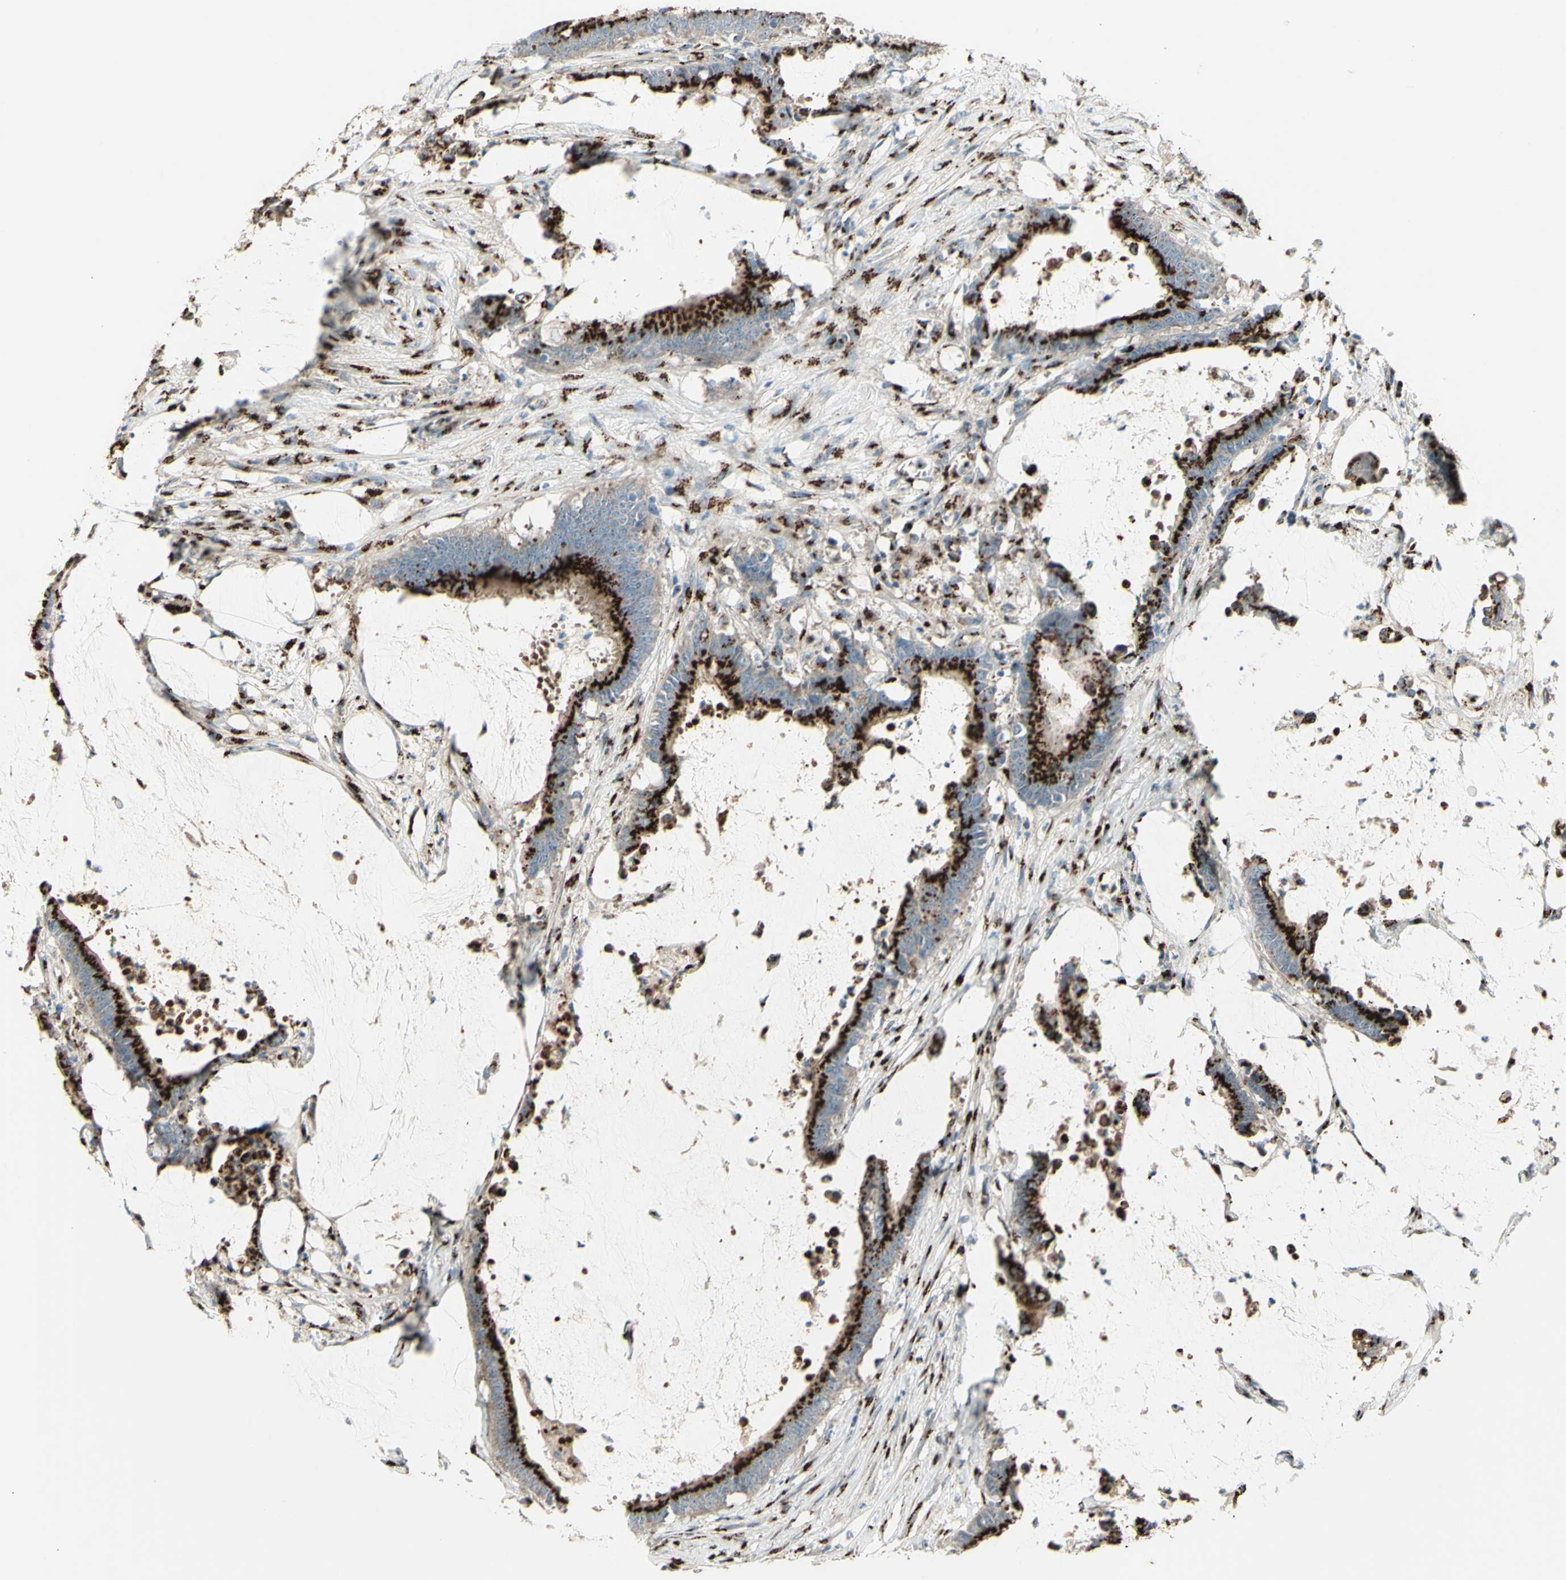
{"staining": {"intensity": "strong", "quantity": ">75%", "location": "cytoplasmic/membranous"}, "tissue": "colorectal cancer", "cell_type": "Tumor cells", "image_type": "cancer", "snomed": [{"axis": "morphology", "description": "Adenocarcinoma, NOS"}, {"axis": "topography", "description": "Rectum"}], "caption": "Immunohistochemical staining of human adenocarcinoma (colorectal) exhibits high levels of strong cytoplasmic/membranous expression in about >75% of tumor cells.", "gene": "BPNT2", "patient": {"sex": "female", "age": 66}}